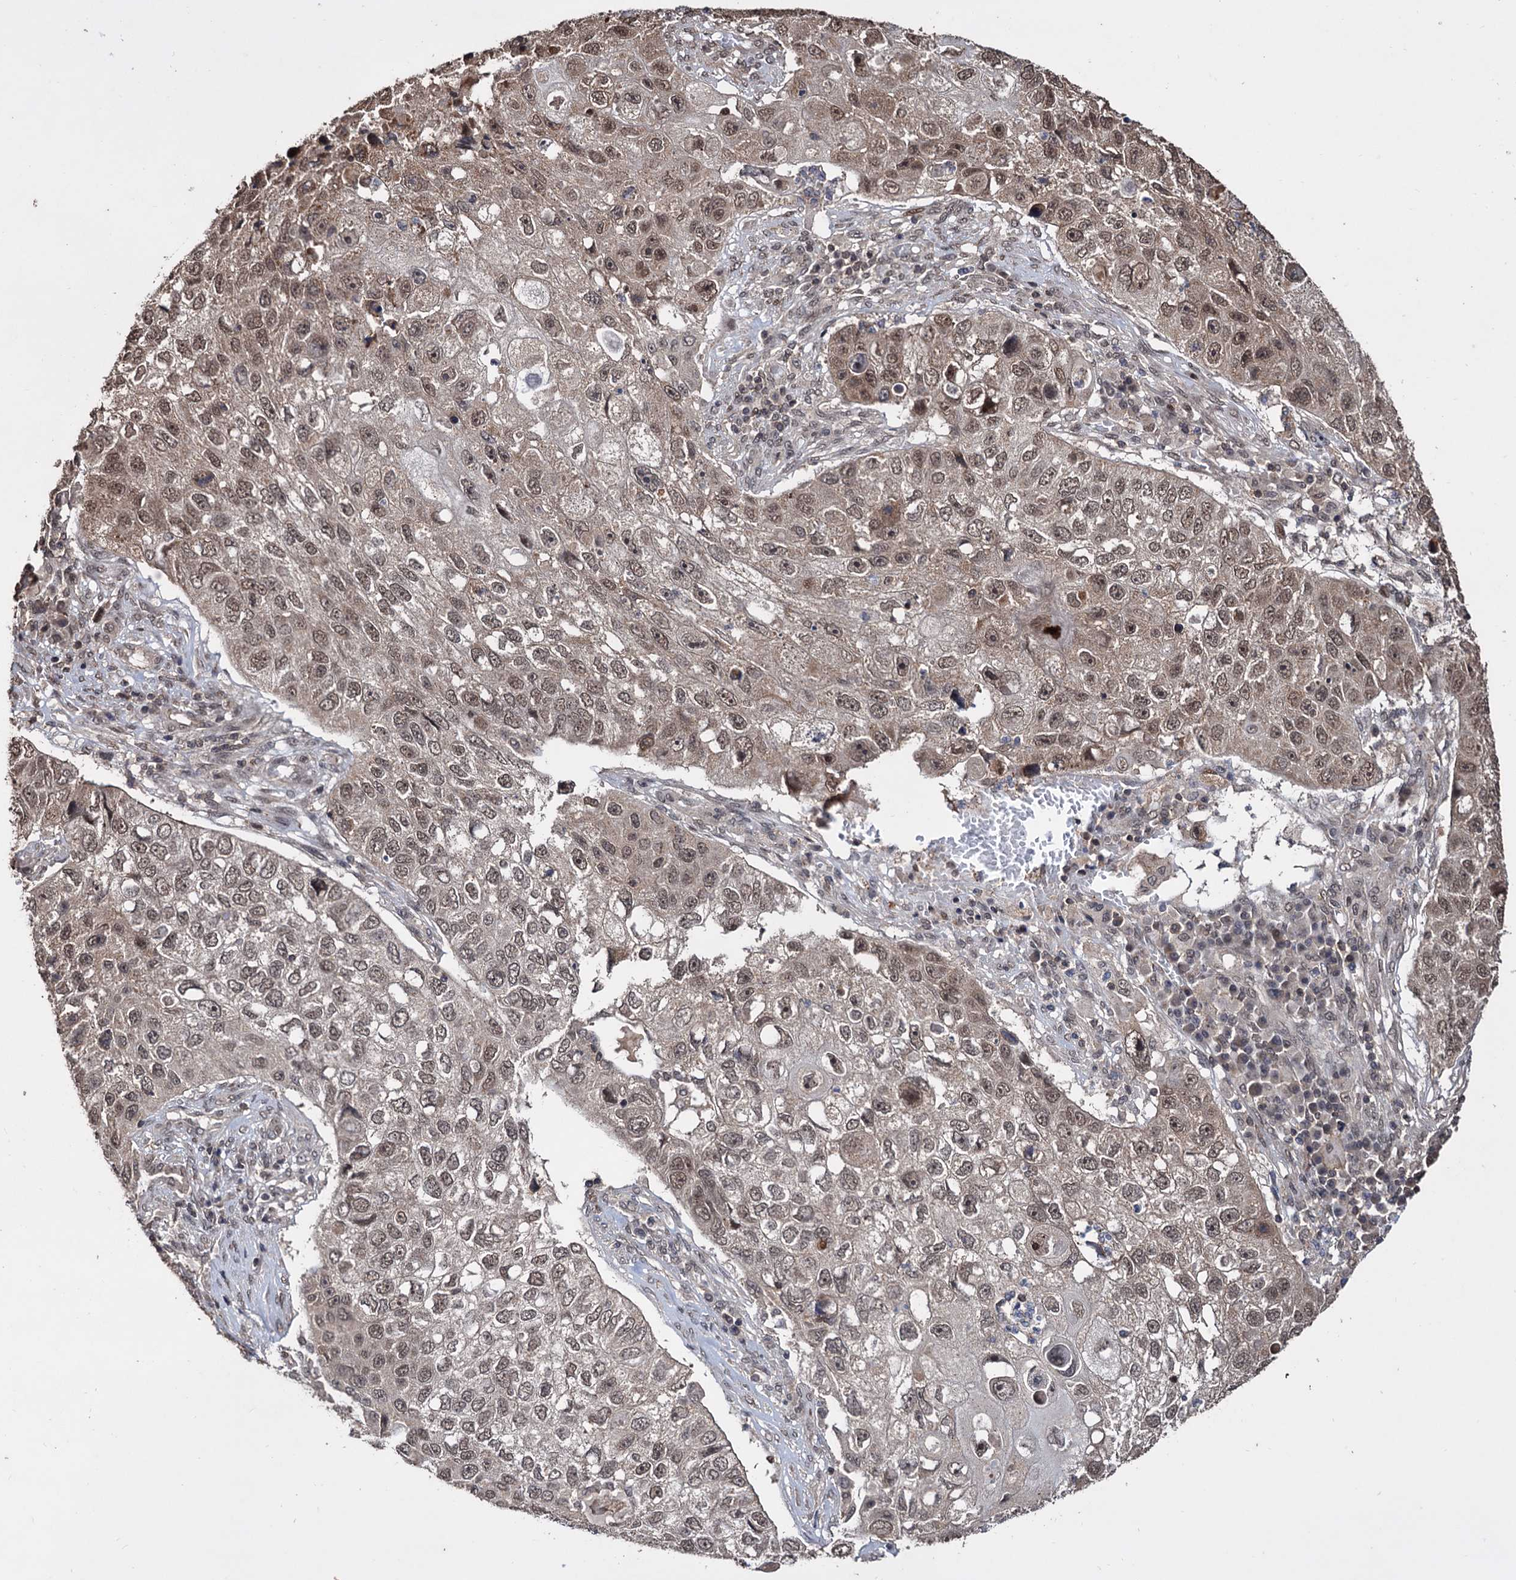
{"staining": {"intensity": "moderate", "quantity": ">75%", "location": "cytoplasmic/membranous,nuclear"}, "tissue": "lung cancer", "cell_type": "Tumor cells", "image_type": "cancer", "snomed": [{"axis": "morphology", "description": "Squamous cell carcinoma, NOS"}, {"axis": "topography", "description": "Lung"}], "caption": "Immunohistochemistry histopathology image of lung cancer stained for a protein (brown), which demonstrates medium levels of moderate cytoplasmic/membranous and nuclear staining in about >75% of tumor cells.", "gene": "KLF5", "patient": {"sex": "male", "age": 61}}